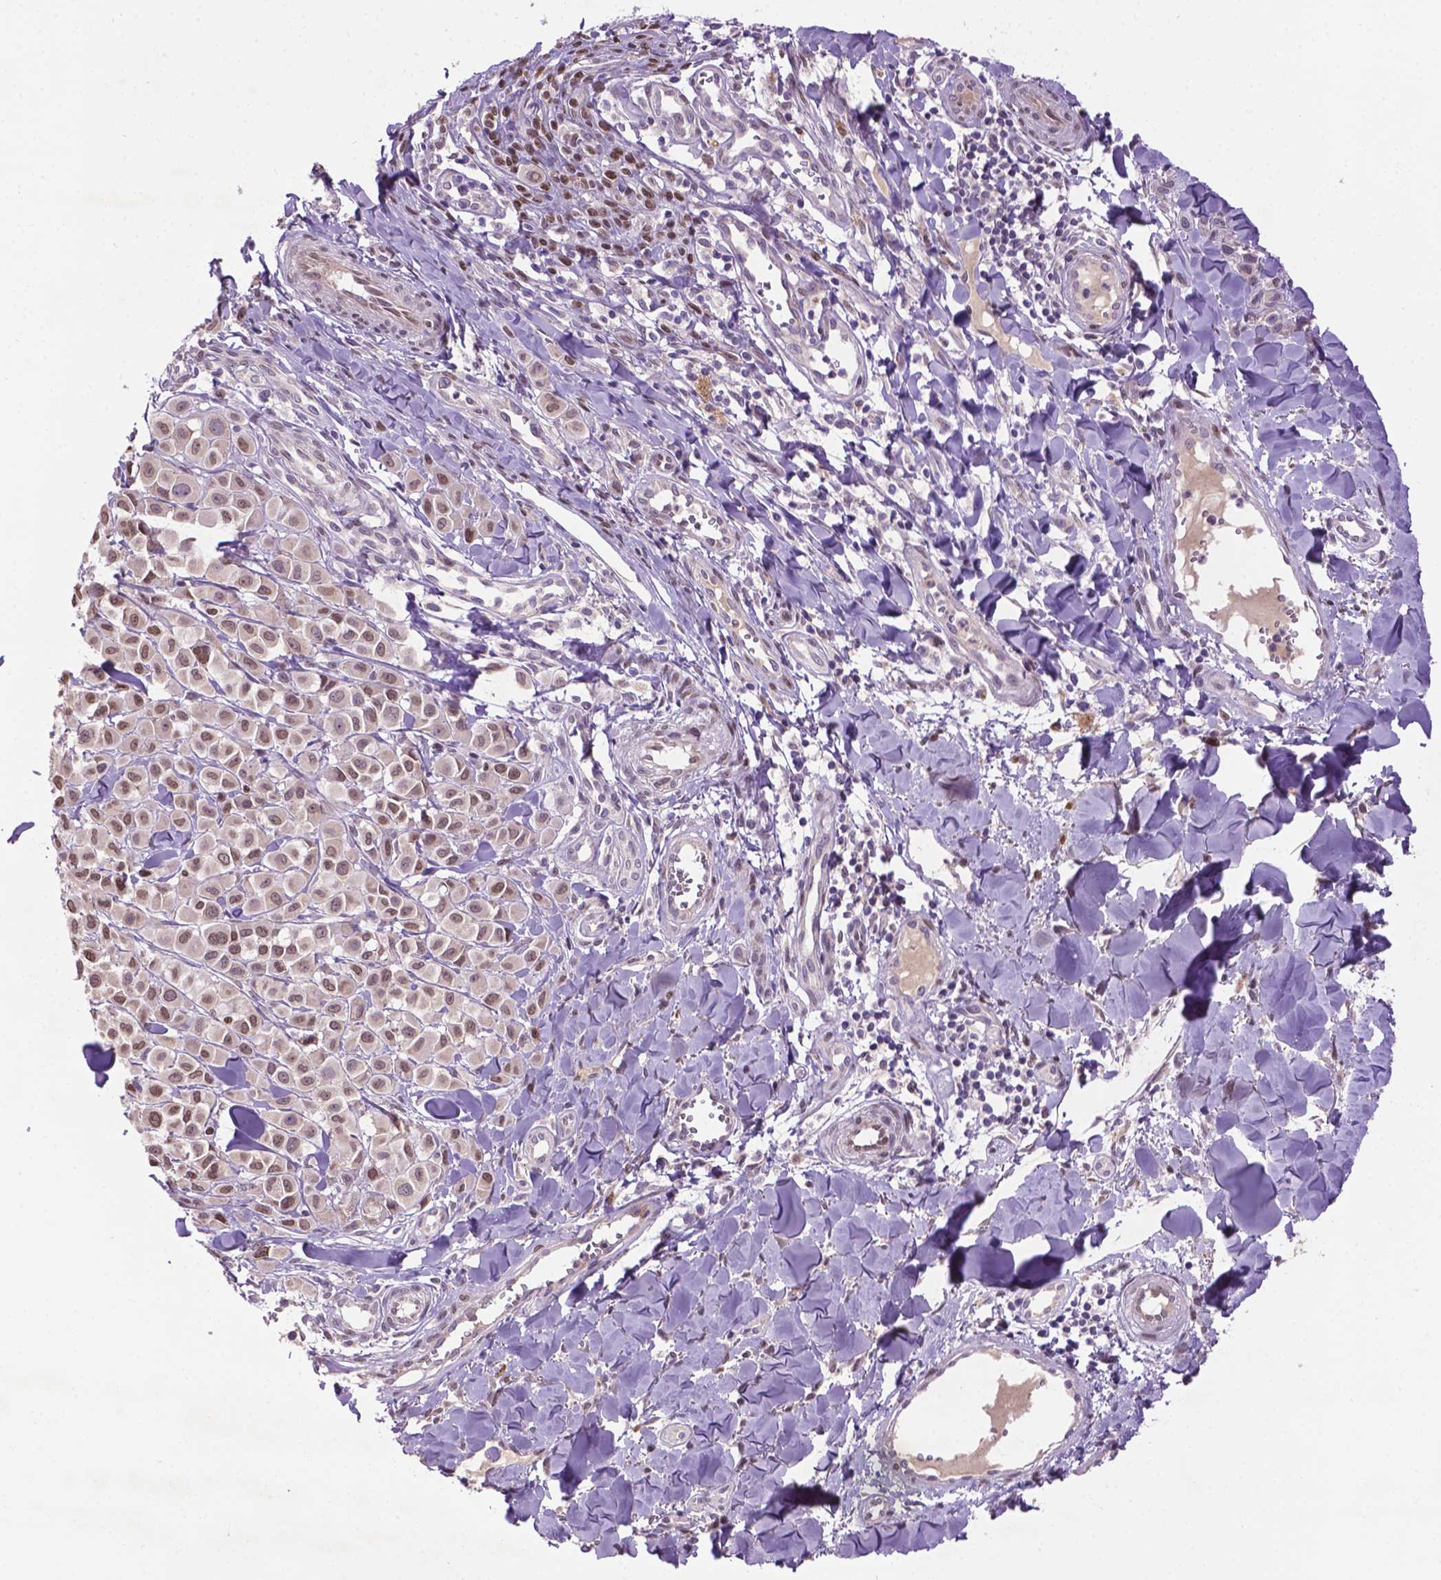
{"staining": {"intensity": "moderate", "quantity": ">75%", "location": "nuclear"}, "tissue": "melanoma", "cell_type": "Tumor cells", "image_type": "cancer", "snomed": [{"axis": "morphology", "description": "Malignant melanoma, NOS"}, {"axis": "topography", "description": "Skin"}], "caption": "A brown stain labels moderate nuclear staining of a protein in human melanoma tumor cells. (DAB (3,3'-diaminobenzidine) IHC with brightfield microscopy, high magnification).", "gene": "IRF6", "patient": {"sex": "male", "age": 77}}